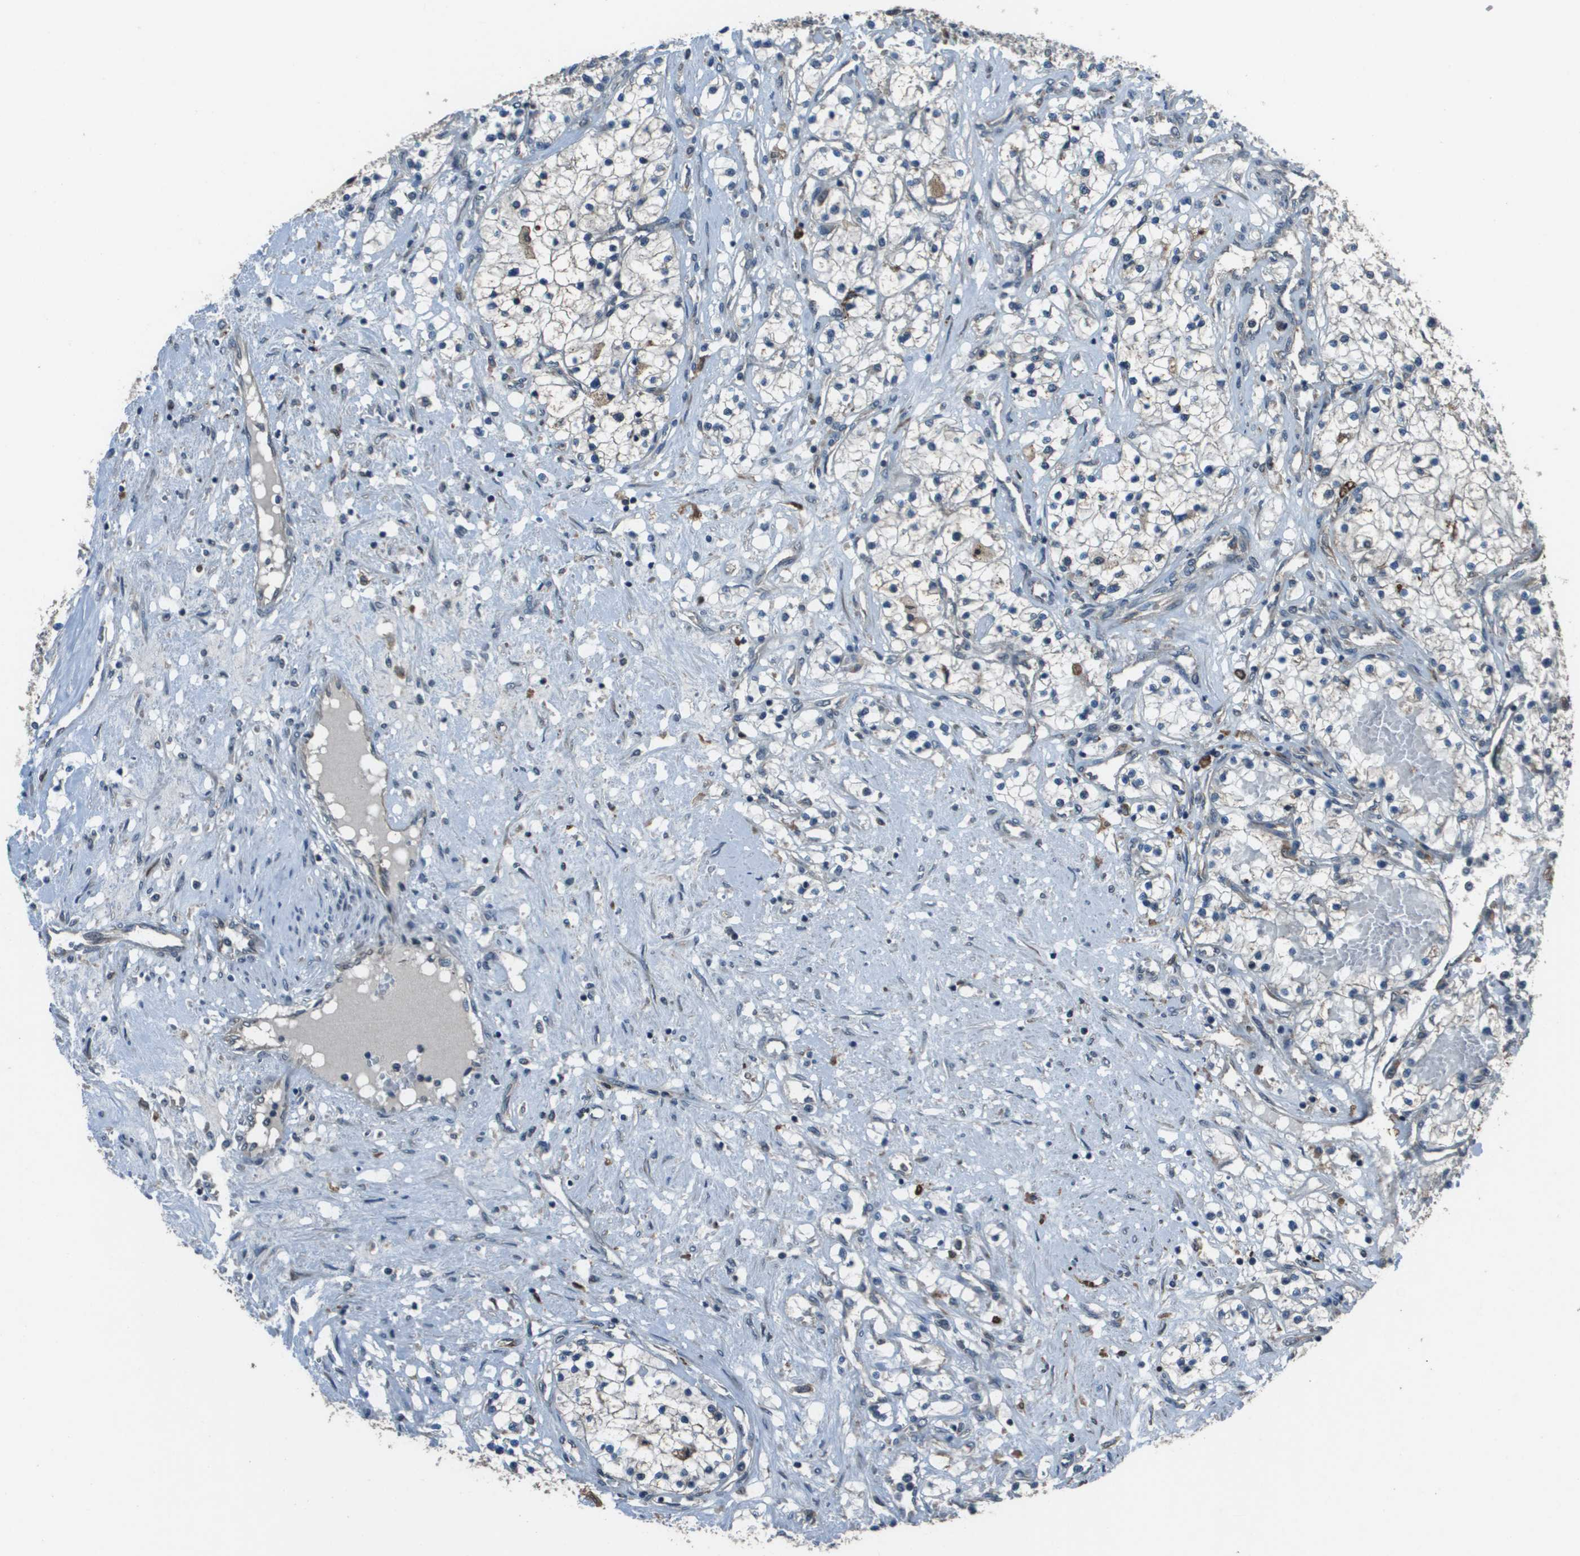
{"staining": {"intensity": "negative", "quantity": "none", "location": "none"}, "tissue": "renal cancer", "cell_type": "Tumor cells", "image_type": "cancer", "snomed": [{"axis": "morphology", "description": "Adenocarcinoma, NOS"}, {"axis": "topography", "description": "Kidney"}], "caption": "Immunohistochemical staining of renal cancer reveals no significant expression in tumor cells.", "gene": "GOSR2", "patient": {"sex": "male", "age": 68}}